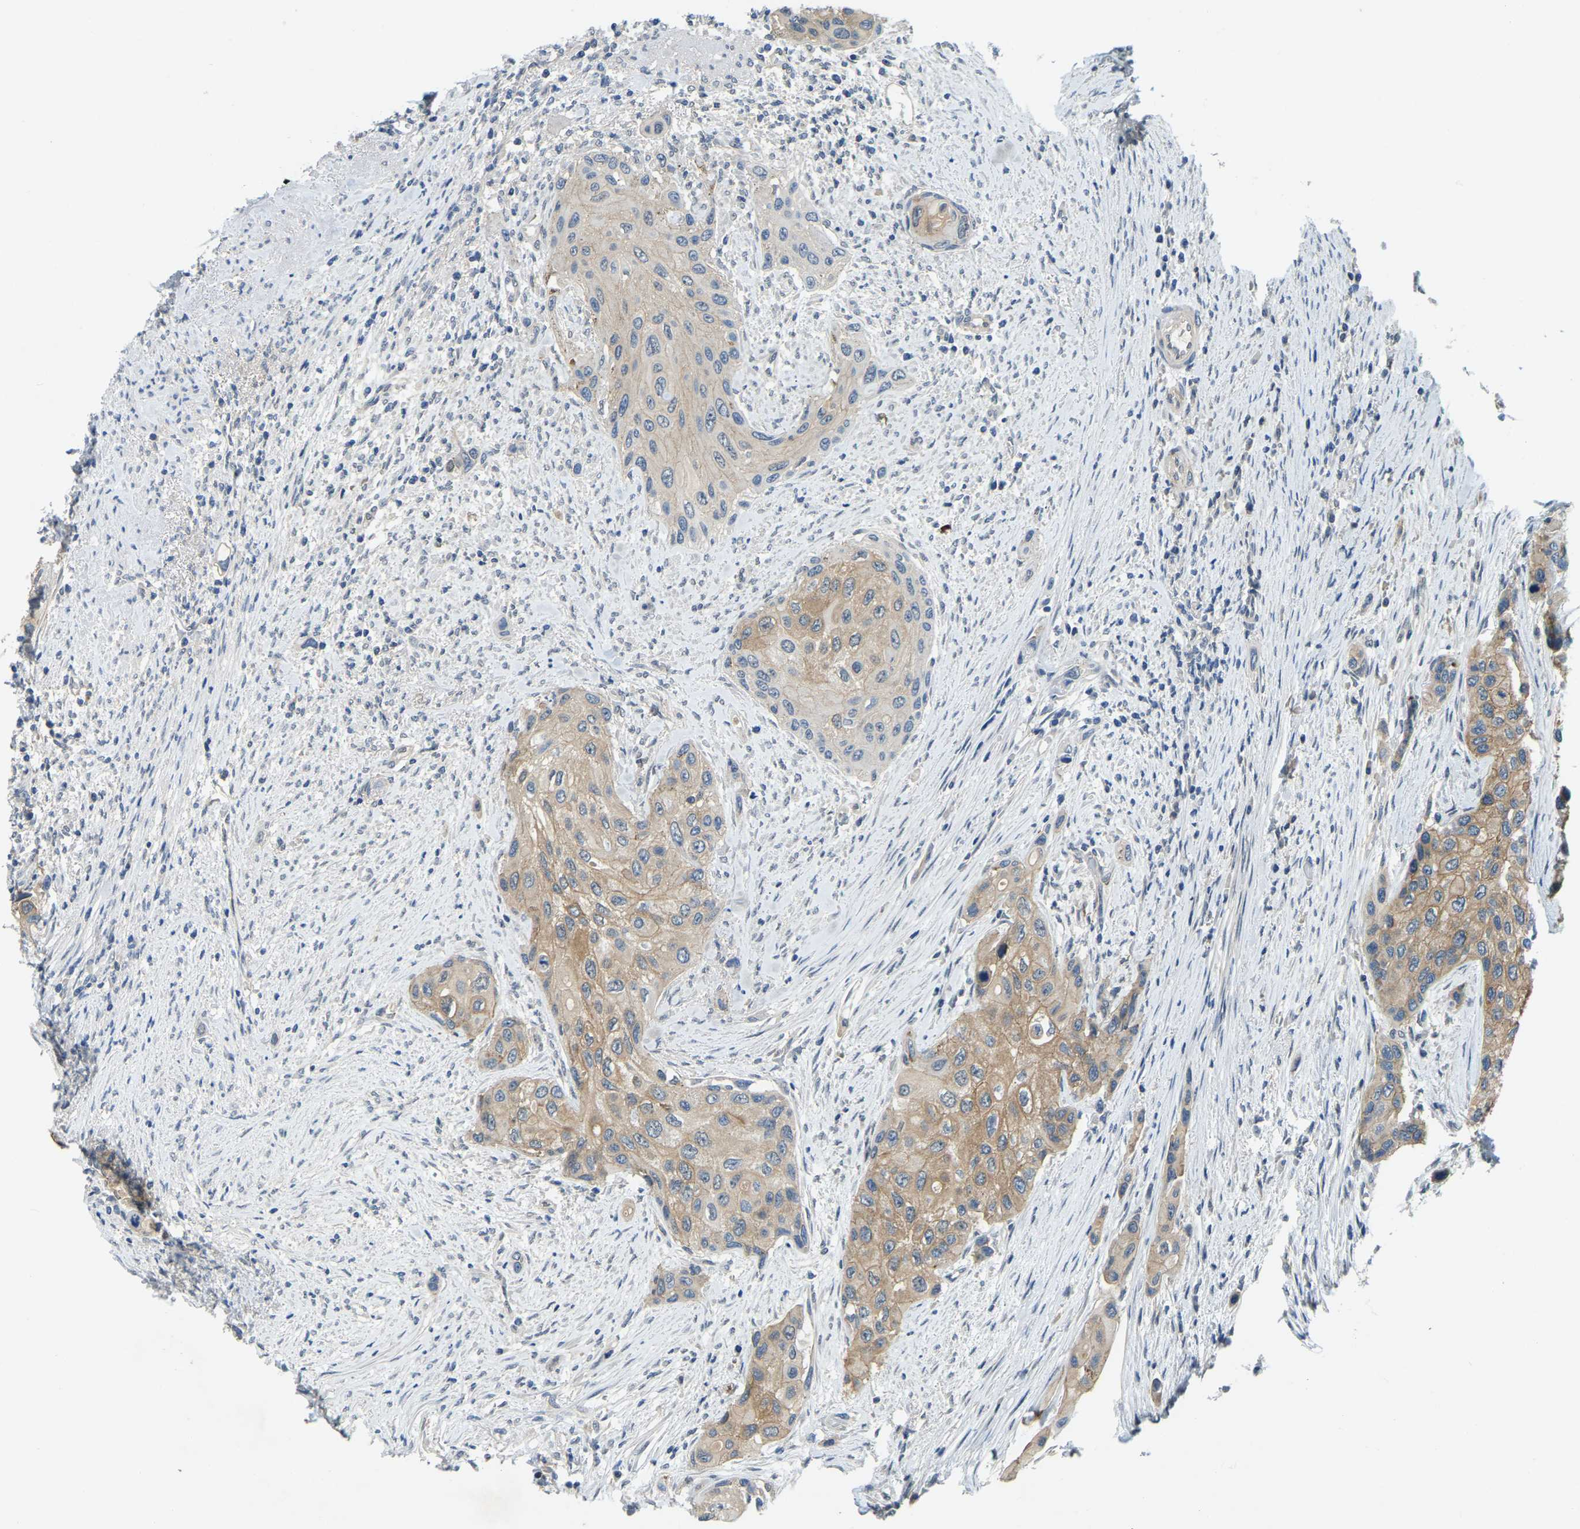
{"staining": {"intensity": "moderate", "quantity": "25%-75%", "location": "cytoplasmic/membranous"}, "tissue": "urothelial cancer", "cell_type": "Tumor cells", "image_type": "cancer", "snomed": [{"axis": "morphology", "description": "Urothelial carcinoma, High grade"}, {"axis": "topography", "description": "Urinary bladder"}], "caption": "A histopathology image of human high-grade urothelial carcinoma stained for a protein displays moderate cytoplasmic/membranous brown staining in tumor cells.", "gene": "AHNAK", "patient": {"sex": "female", "age": 56}}